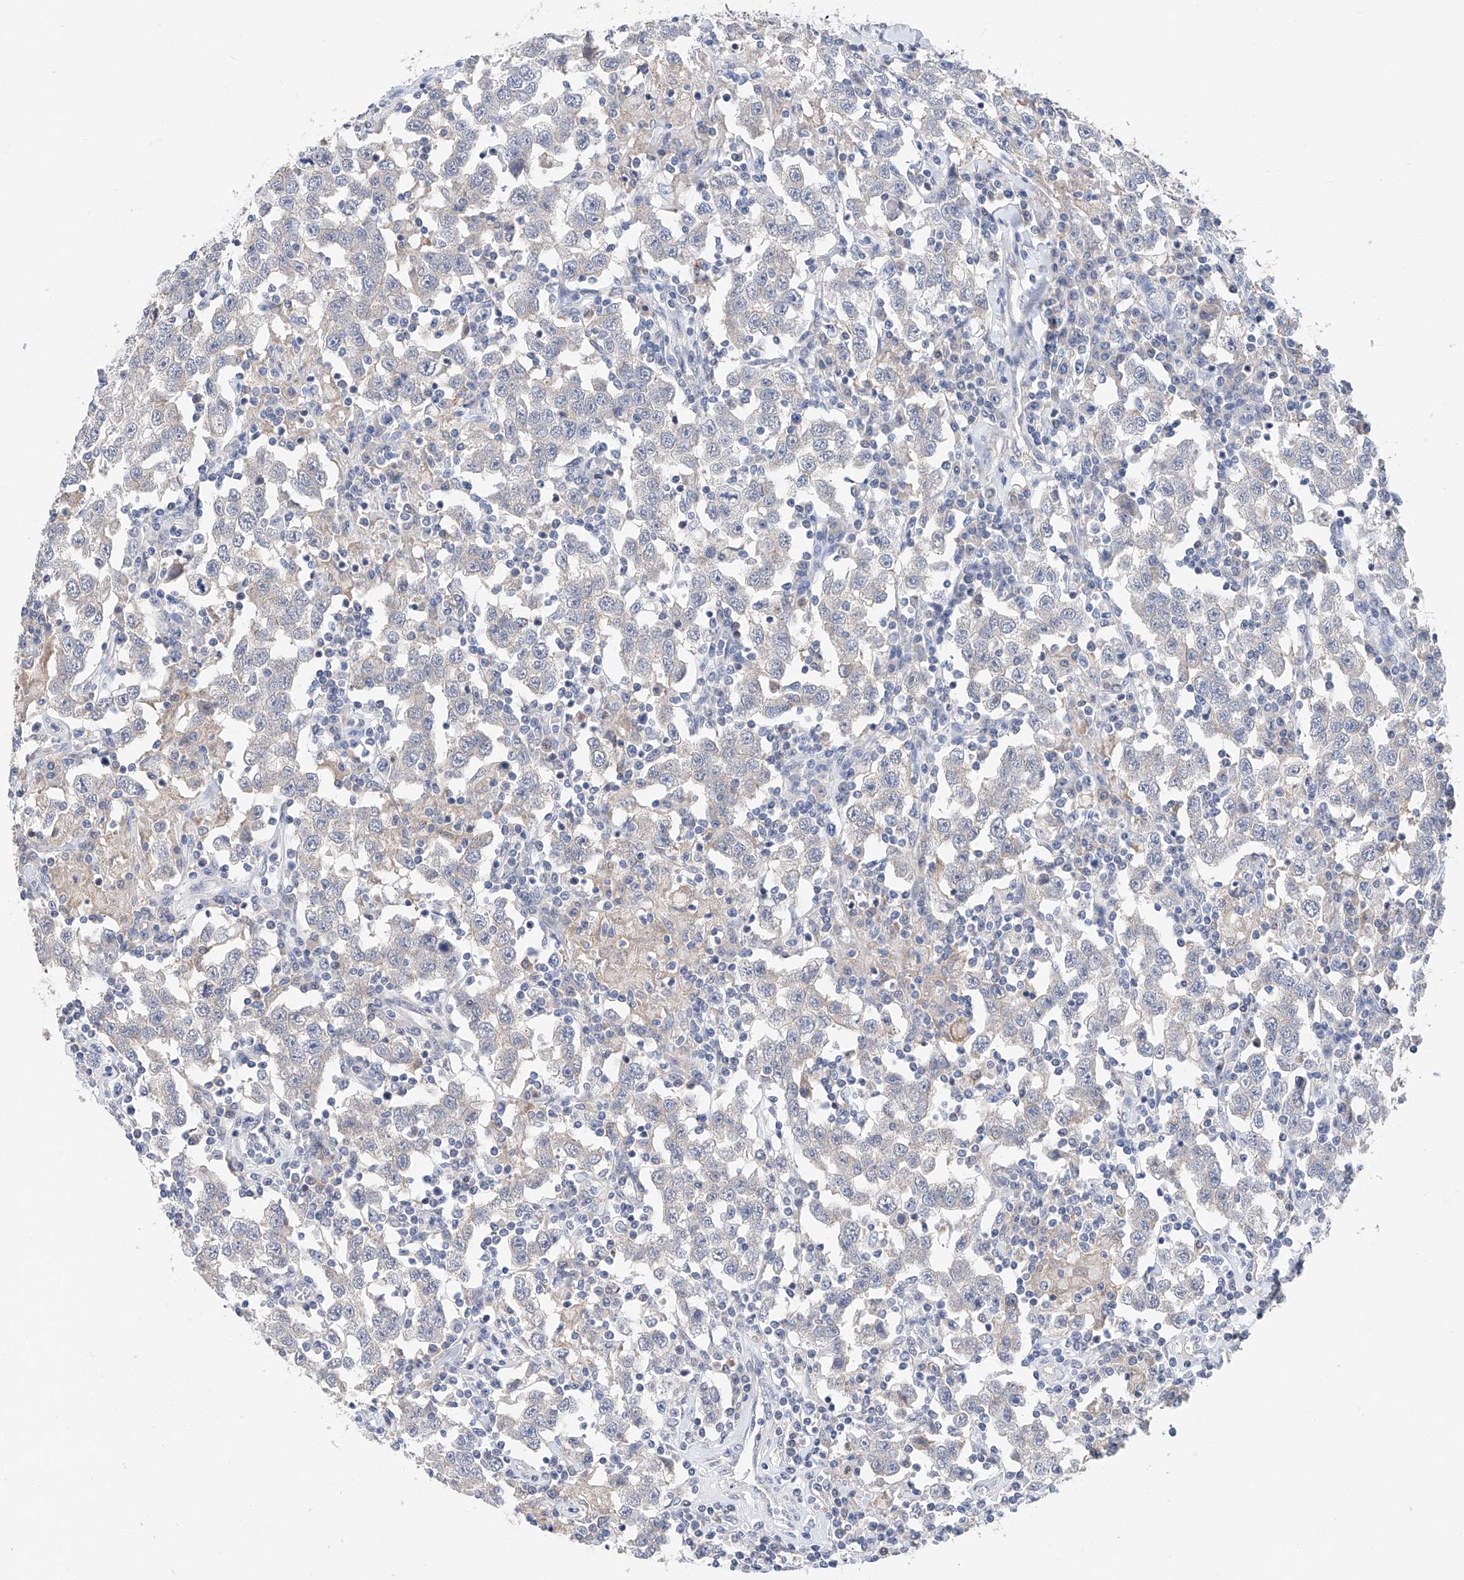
{"staining": {"intensity": "negative", "quantity": "none", "location": "none"}, "tissue": "testis cancer", "cell_type": "Tumor cells", "image_type": "cancer", "snomed": [{"axis": "morphology", "description": "Seminoma, NOS"}, {"axis": "topography", "description": "Testis"}], "caption": "Immunohistochemistry (IHC) micrograph of seminoma (testis) stained for a protein (brown), which shows no positivity in tumor cells.", "gene": "FUCA2", "patient": {"sex": "male", "age": 41}}